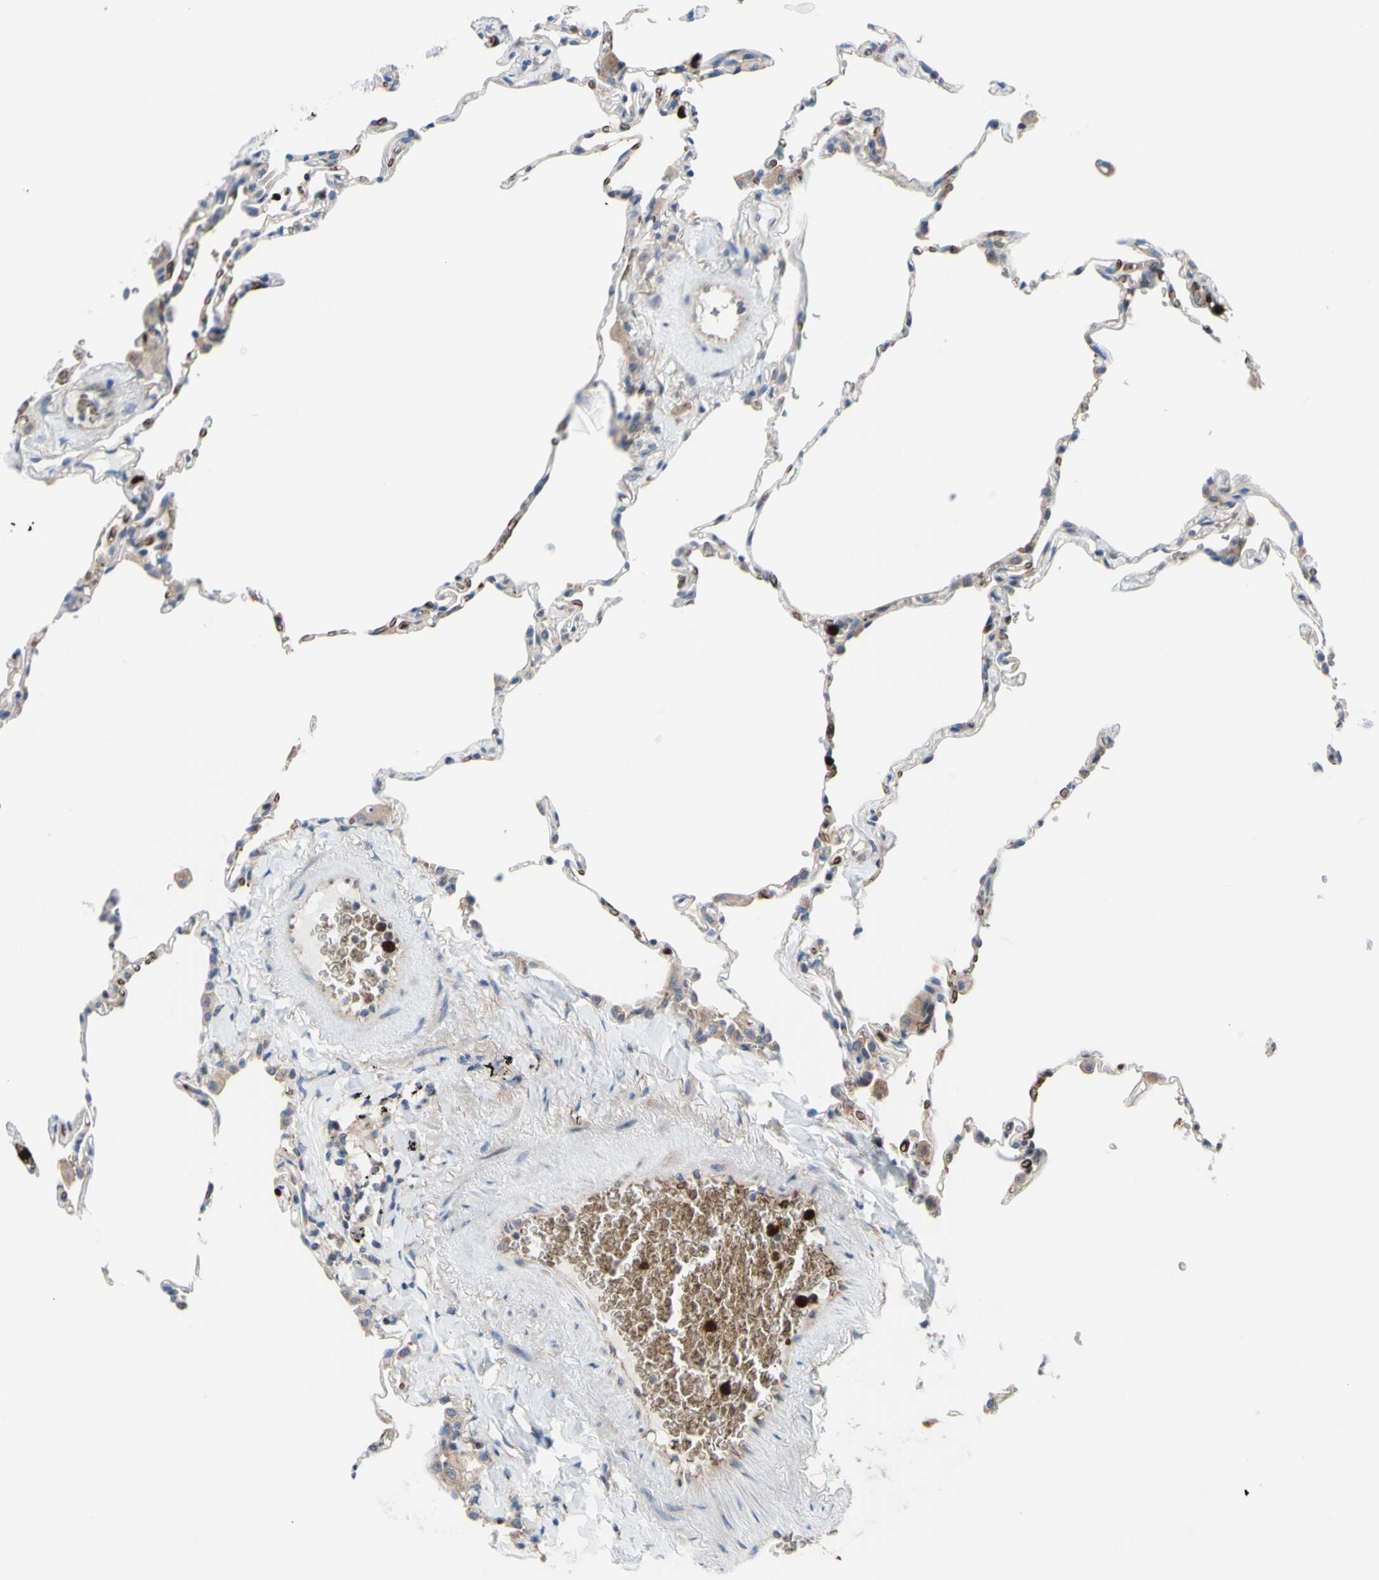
{"staining": {"intensity": "negative", "quantity": "none", "location": "none"}, "tissue": "lung", "cell_type": "Alveolar cells", "image_type": "normal", "snomed": [{"axis": "morphology", "description": "Normal tissue, NOS"}, {"axis": "topography", "description": "Lung"}], "caption": "This is an IHC photomicrograph of normal human lung. There is no staining in alveolar cells.", "gene": "USP9X", "patient": {"sex": "male", "age": 59}}